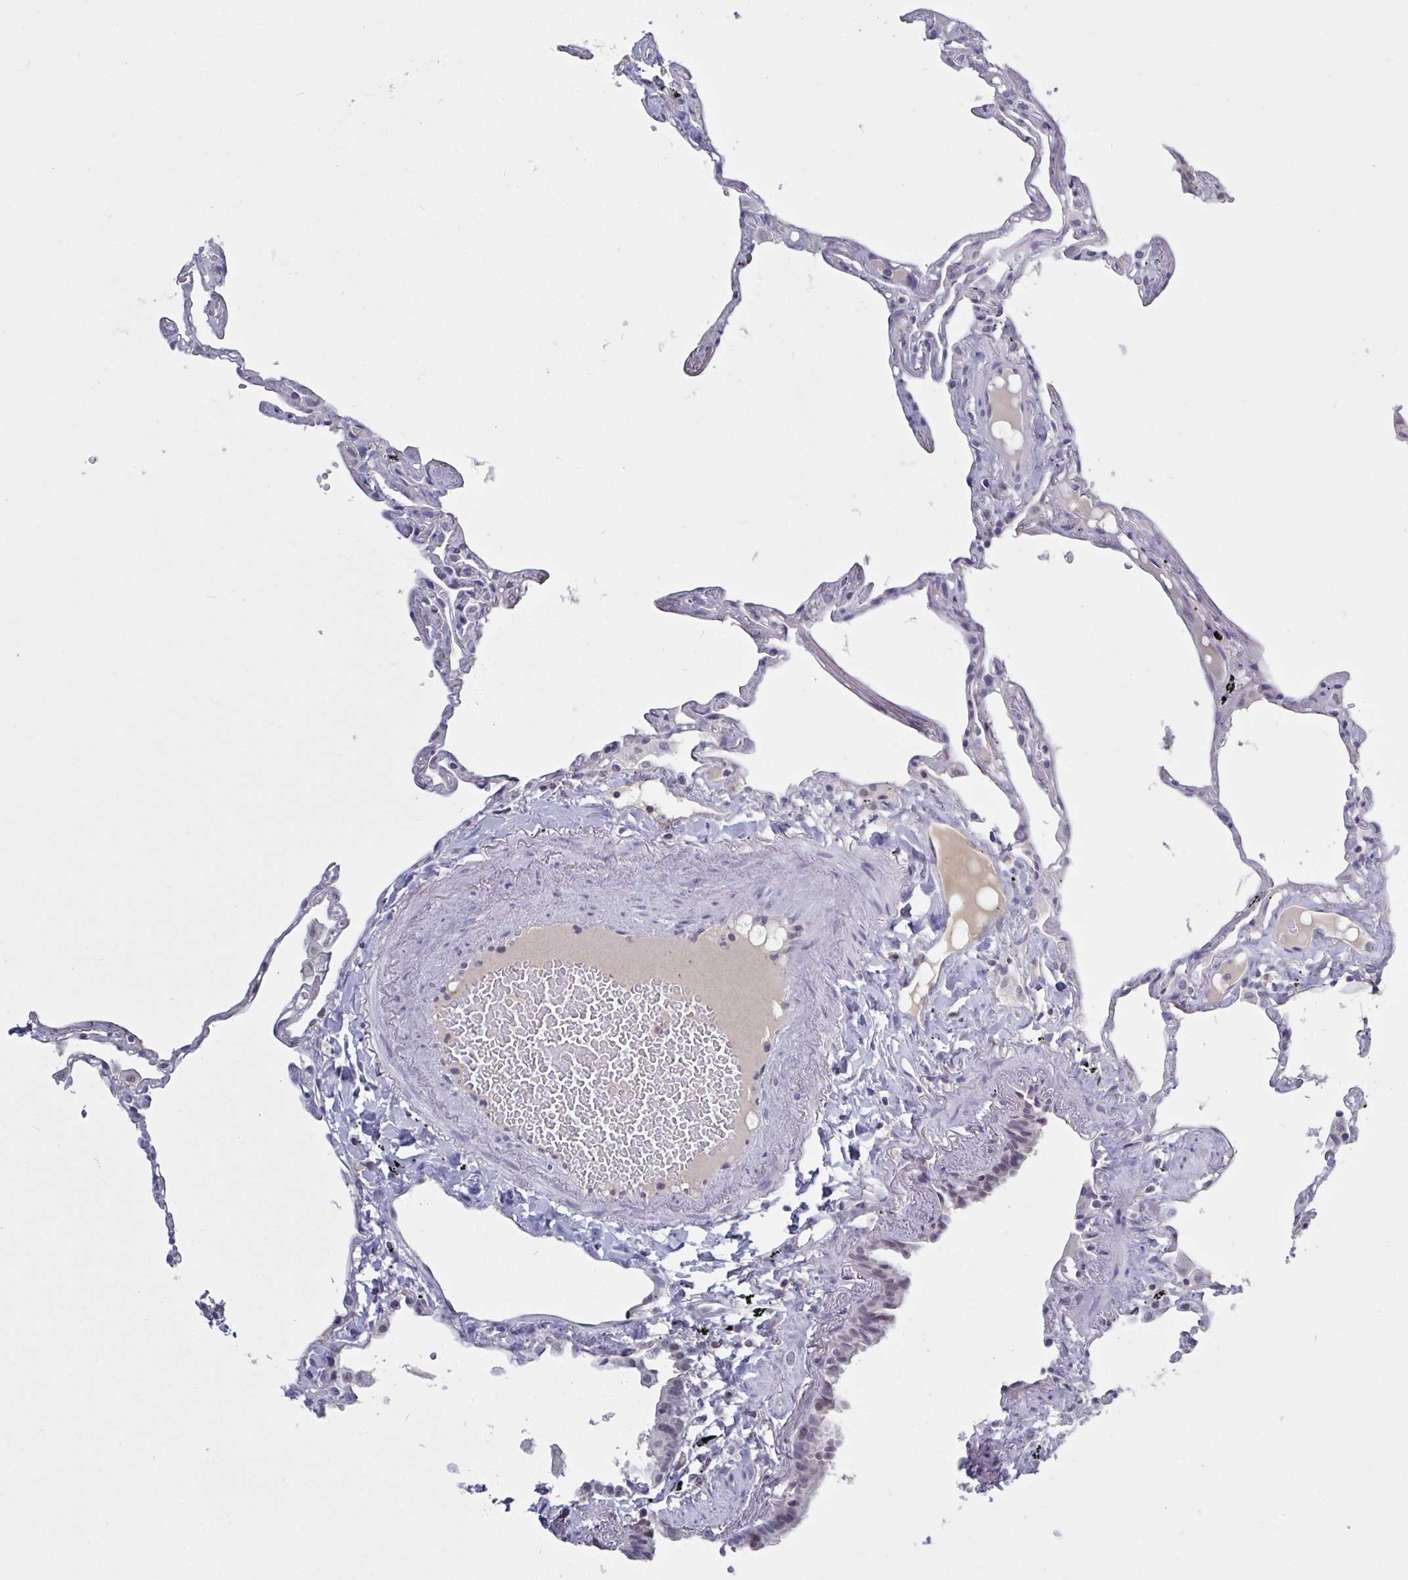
{"staining": {"intensity": "negative", "quantity": "none", "location": "none"}, "tissue": "lung", "cell_type": "Alveolar cells", "image_type": "normal", "snomed": [{"axis": "morphology", "description": "Normal tissue, NOS"}, {"axis": "topography", "description": "Lung"}], "caption": "The image displays no staining of alveolar cells in normal lung. Nuclei are stained in blue.", "gene": "KDM4D", "patient": {"sex": "female", "age": 67}}